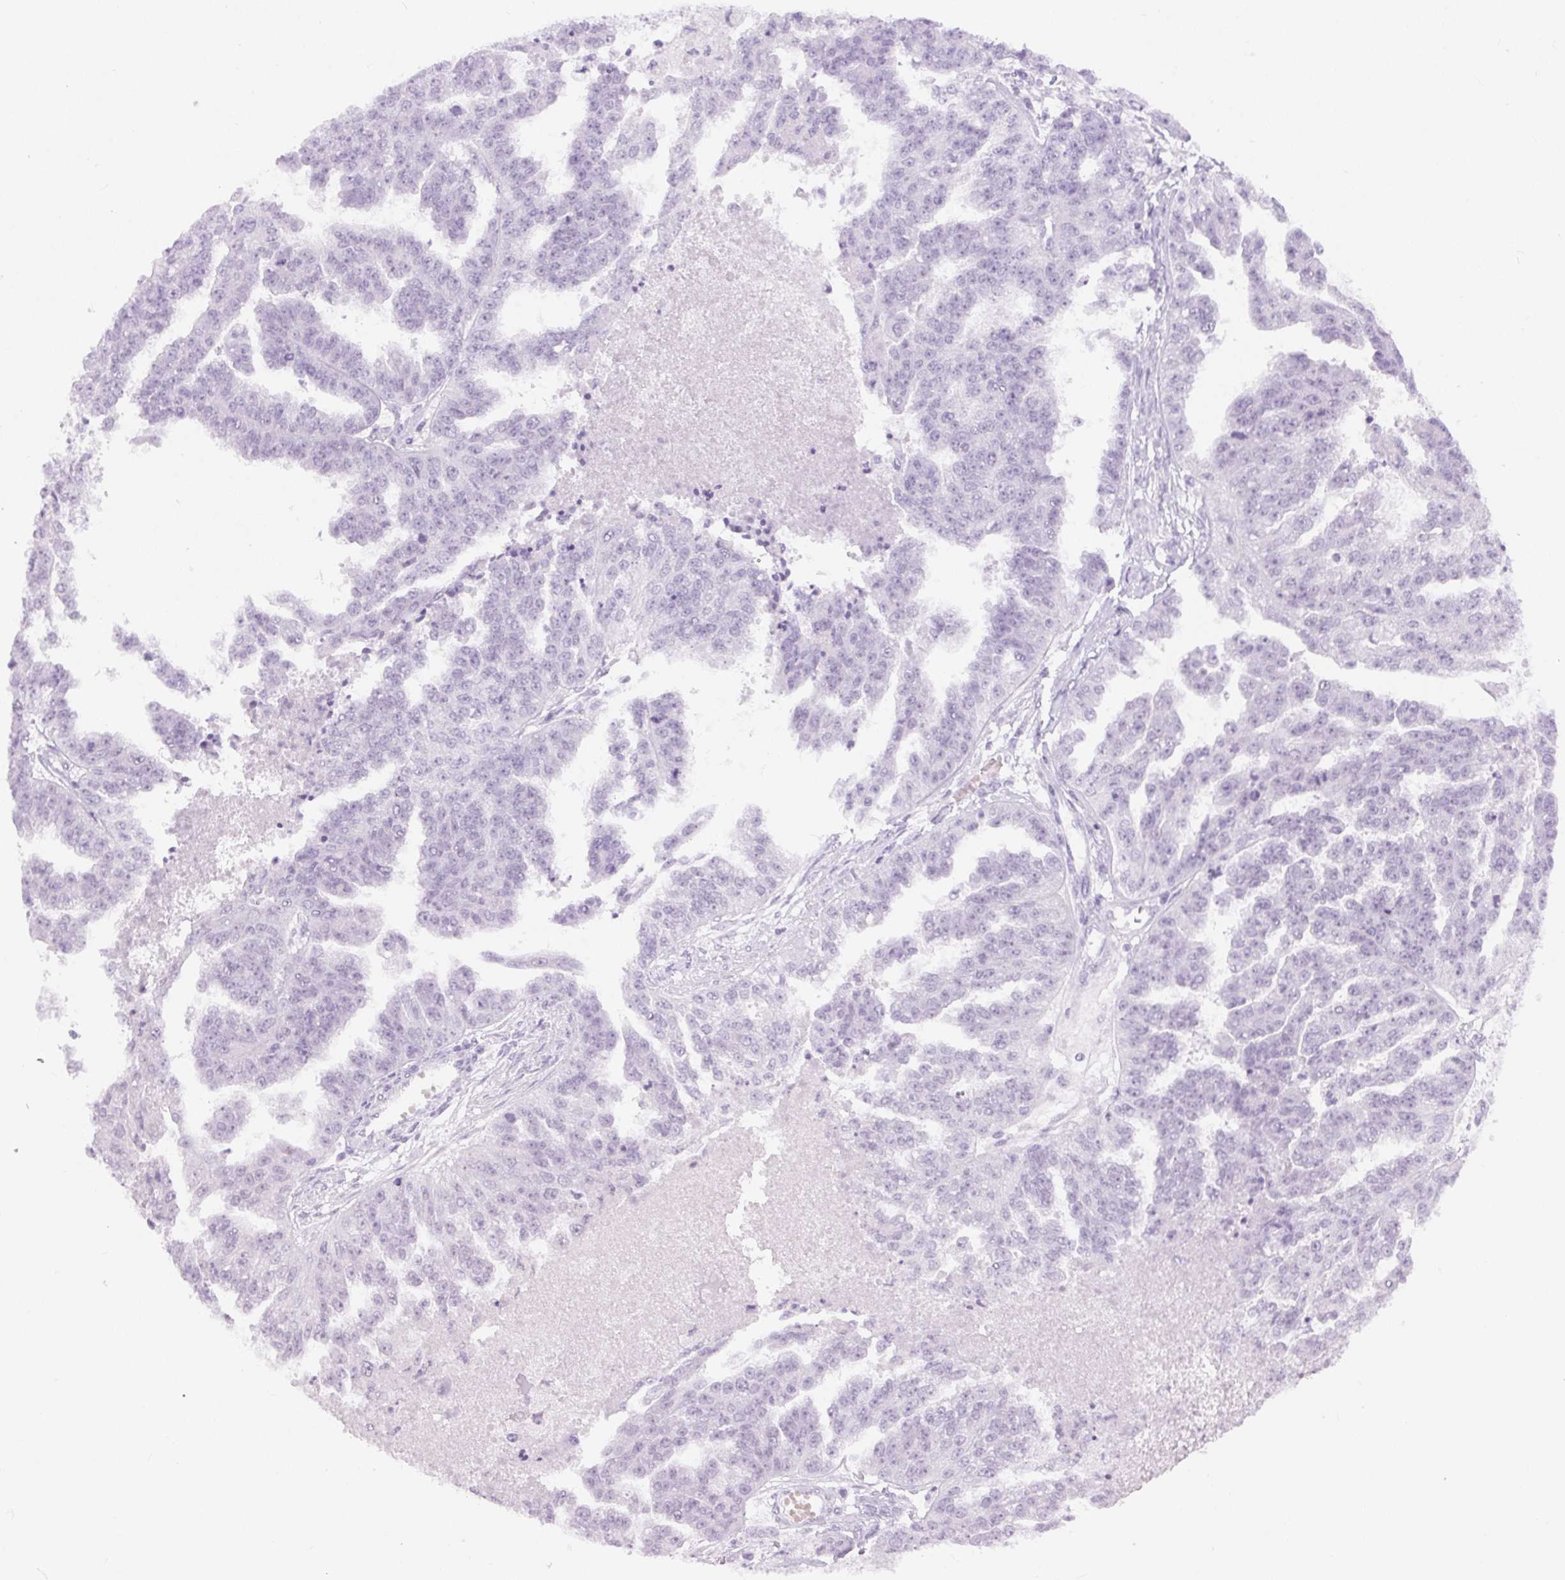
{"staining": {"intensity": "negative", "quantity": "none", "location": "none"}, "tissue": "ovarian cancer", "cell_type": "Tumor cells", "image_type": "cancer", "snomed": [{"axis": "morphology", "description": "Cystadenocarcinoma, serous, NOS"}, {"axis": "topography", "description": "Ovary"}], "caption": "IHC histopathology image of human serous cystadenocarcinoma (ovarian) stained for a protein (brown), which reveals no positivity in tumor cells. Brightfield microscopy of immunohistochemistry (IHC) stained with DAB (3,3'-diaminobenzidine) (brown) and hematoxylin (blue), captured at high magnification.", "gene": "BEND2", "patient": {"sex": "female", "age": 58}}